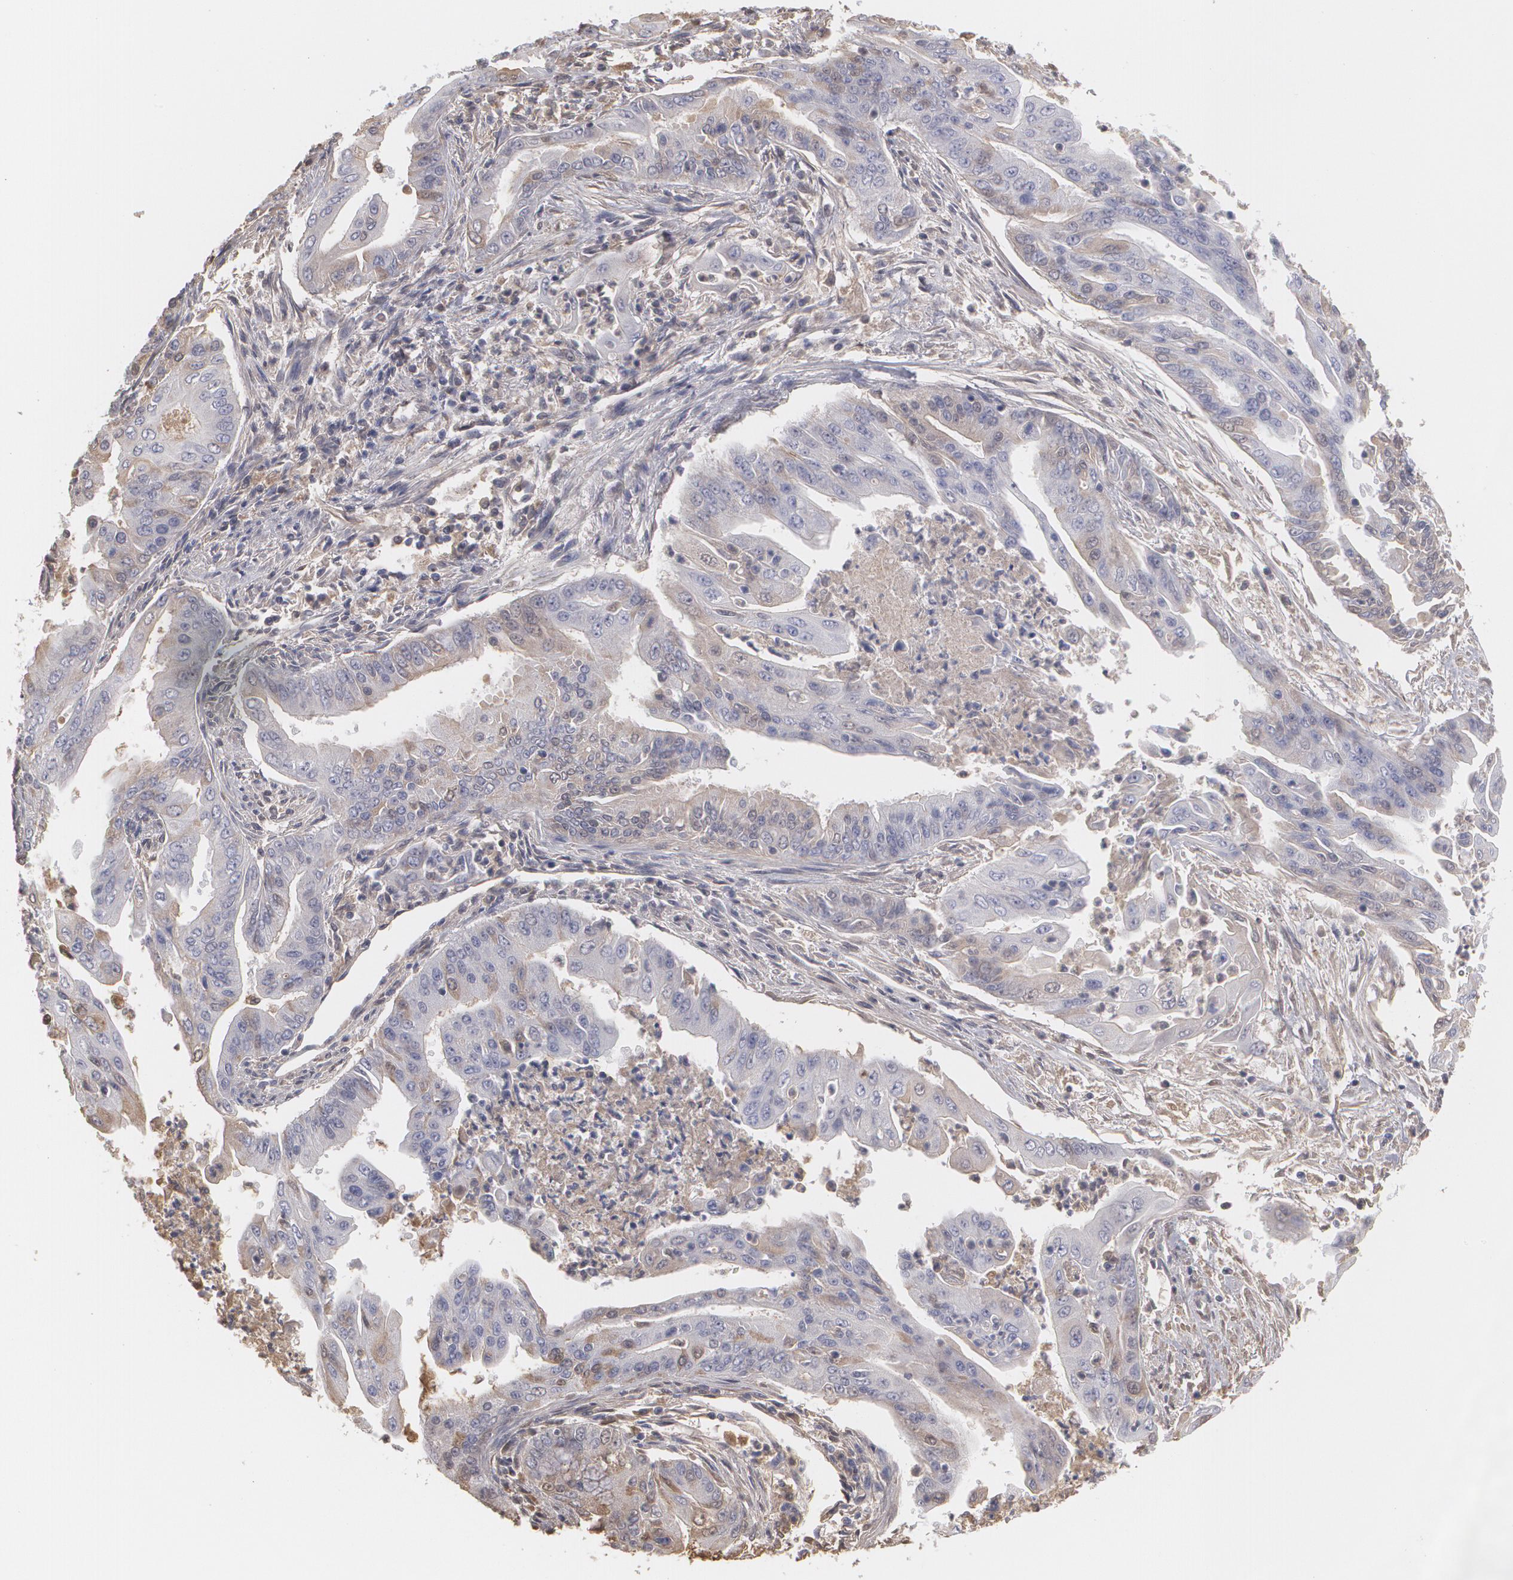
{"staining": {"intensity": "moderate", "quantity": "25%-75%", "location": "cytoplasmic/membranous"}, "tissue": "endometrial cancer", "cell_type": "Tumor cells", "image_type": "cancer", "snomed": [{"axis": "morphology", "description": "Adenocarcinoma, NOS"}, {"axis": "topography", "description": "Endometrium"}], "caption": "The immunohistochemical stain shows moderate cytoplasmic/membranous positivity in tumor cells of endometrial cancer tissue.", "gene": "SERPINA1", "patient": {"sex": "female", "age": 63}}